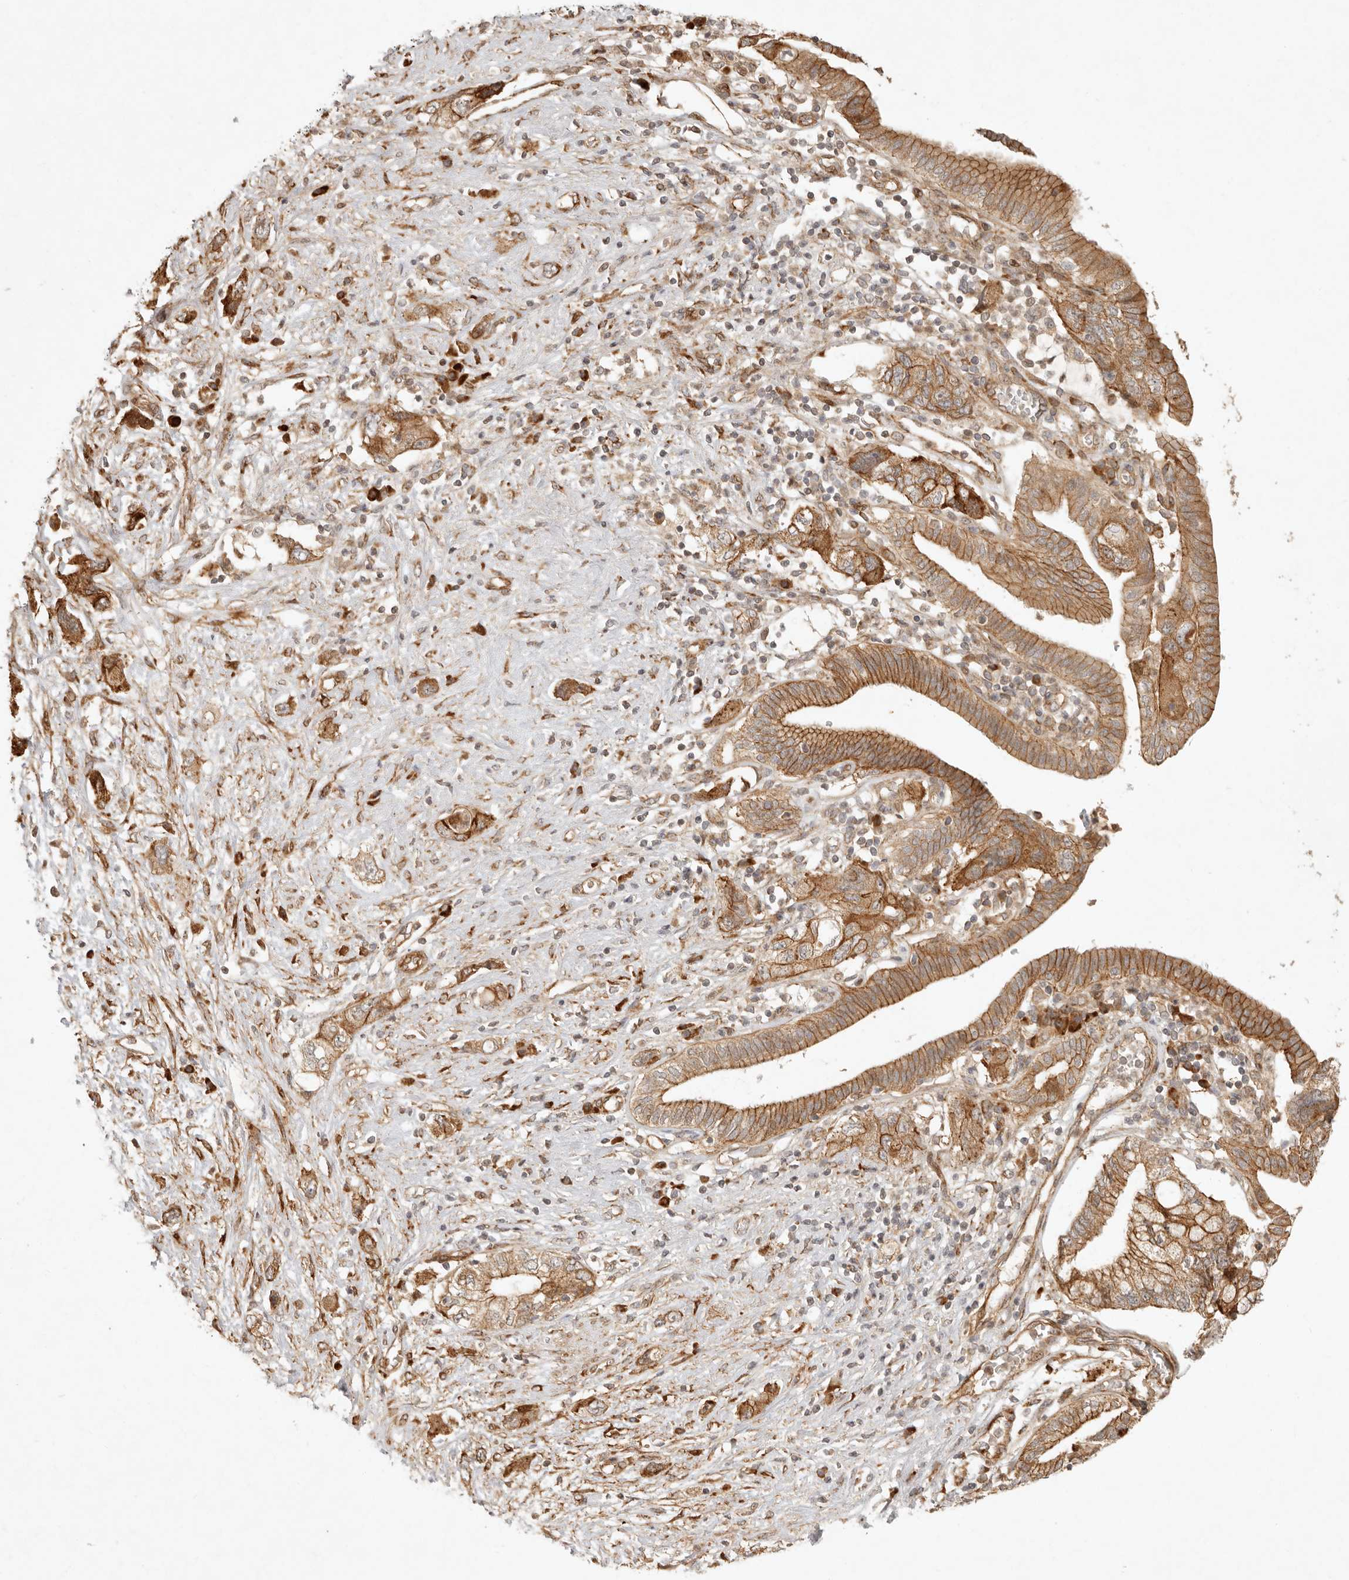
{"staining": {"intensity": "moderate", "quantity": ">75%", "location": "cytoplasmic/membranous"}, "tissue": "pancreatic cancer", "cell_type": "Tumor cells", "image_type": "cancer", "snomed": [{"axis": "morphology", "description": "Adenocarcinoma, NOS"}, {"axis": "topography", "description": "Pancreas"}], "caption": "Tumor cells demonstrate moderate cytoplasmic/membranous staining in approximately >75% of cells in pancreatic cancer (adenocarcinoma).", "gene": "KLHL38", "patient": {"sex": "female", "age": 73}}